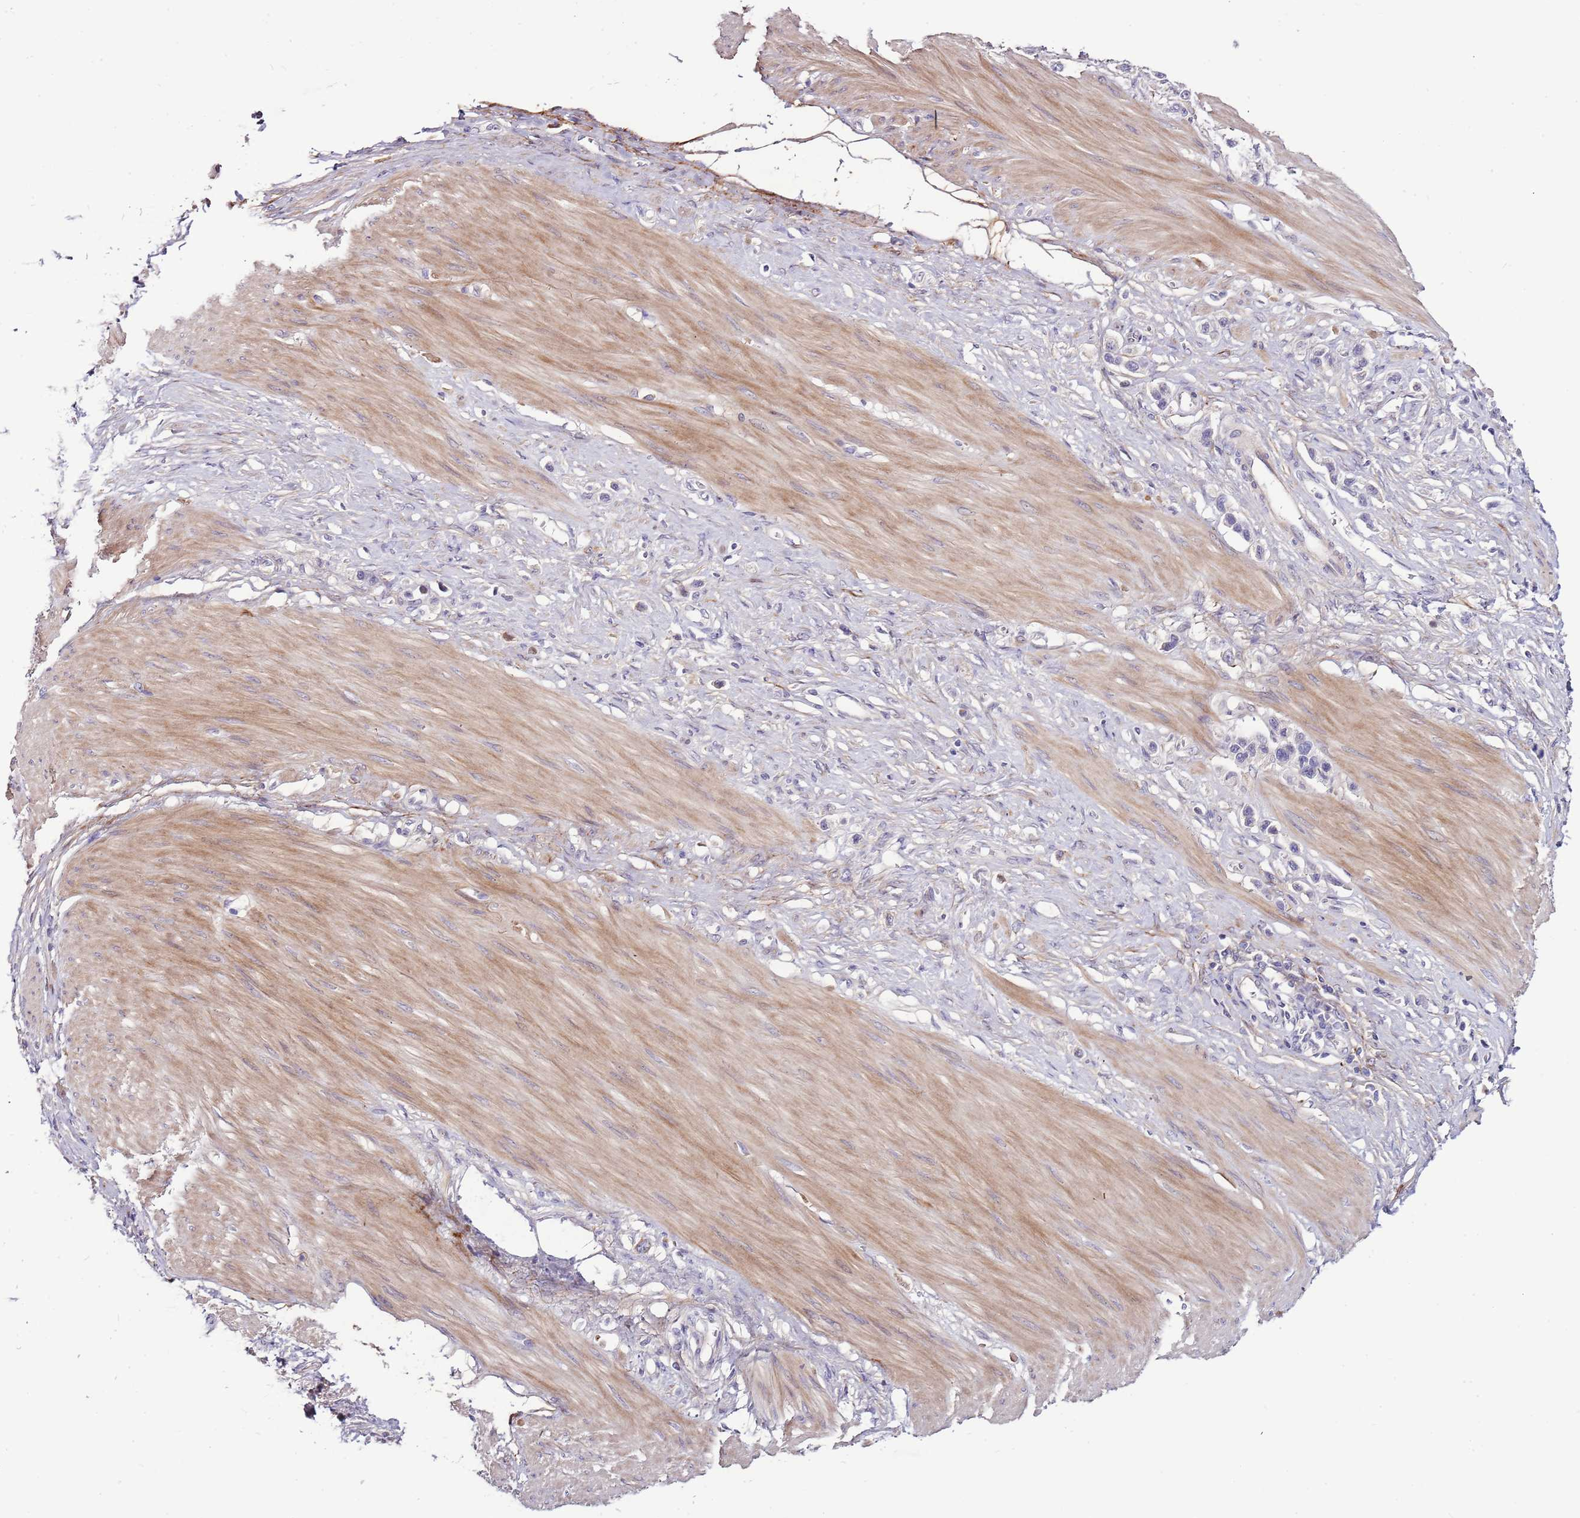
{"staining": {"intensity": "negative", "quantity": "none", "location": "none"}, "tissue": "stomach cancer", "cell_type": "Tumor cells", "image_type": "cancer", "snomed": [{"axis": "morphology", "description": "Adenocarcinoma, NOS"}, {"axis": "topography", "description": "Stomach"}], "caption": "This is an immunohistochemistry (IHC) photomicrograph of human stomach cancer. There is no positivity in tumor cells.", "gene": "NKX2-3", "patient": {"sex": "female", "age": 65}}